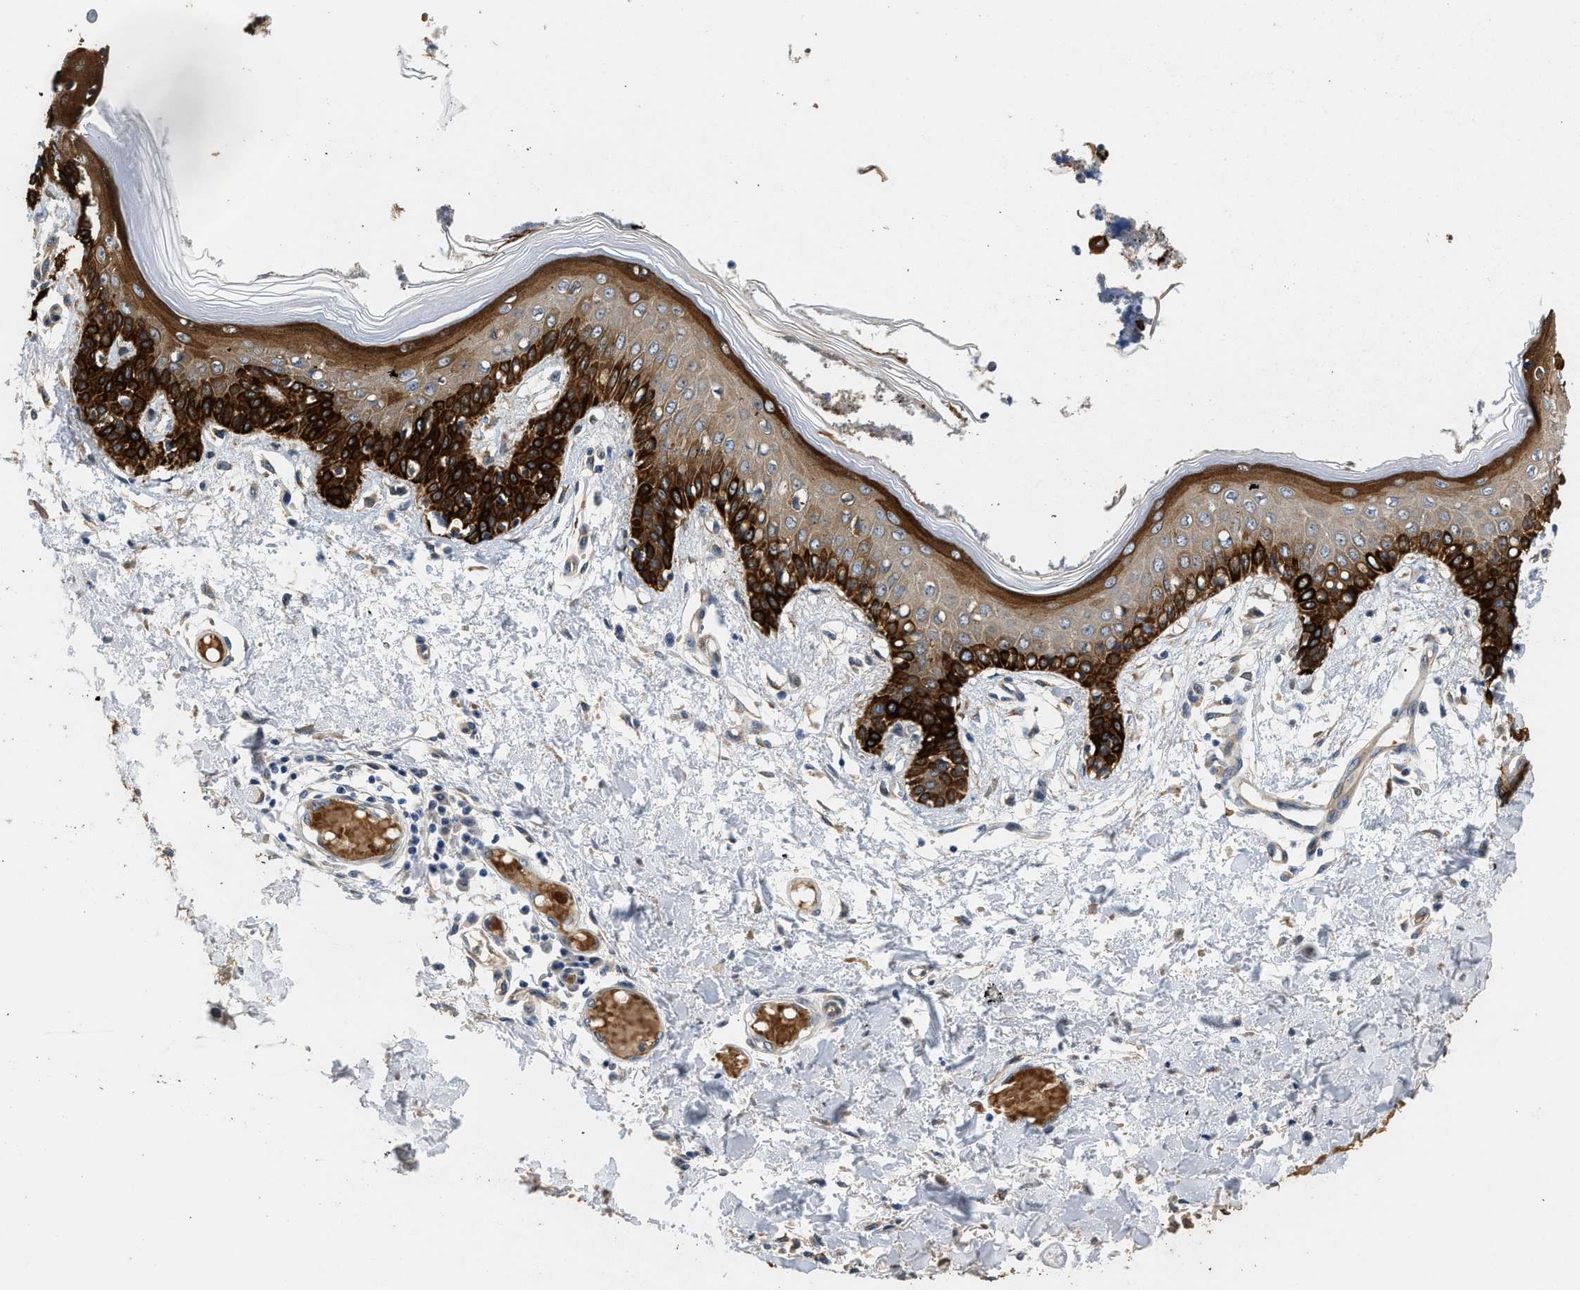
{"staining": {"intensity": "weak", "quantity": ">75%", "location": "cytoplasmic/membranous"}, "tissue": "skin", "cell_type": "Fibroblasts", "image_type": "normal", "snomed": [{"axis": "morphology", "description": "Normal tissue, NOS"}, {"axis": "topography", "description": "Skin"}], "caption": "Immunohistochemistry of normal skin exhibits low levels of weak cytoplasmic/membranous expression in approximately >75% of fibroblasts.", "gene": "RAPH1", "patient": {"sex": "male", "age": 53}}